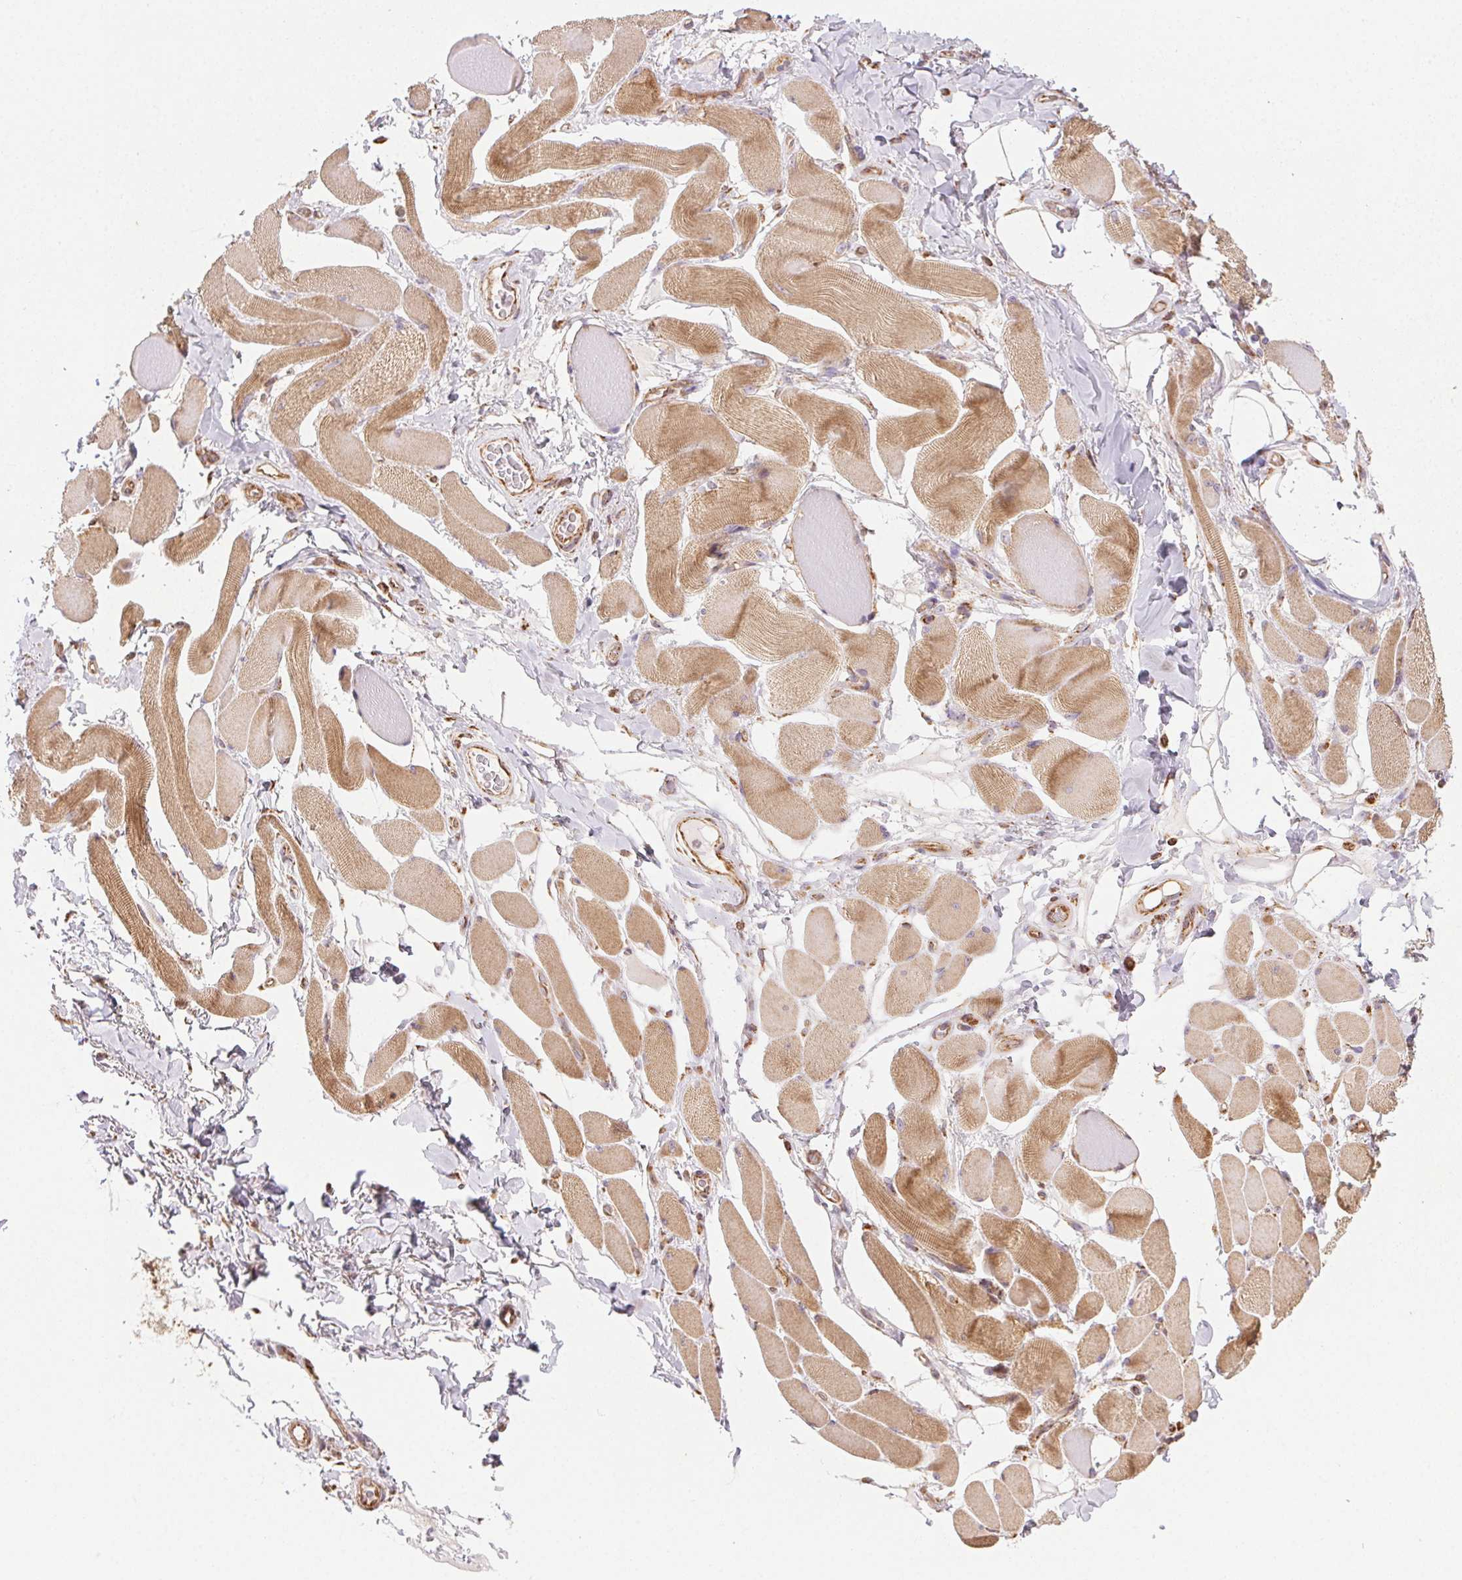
{"staining": {"intensity": "moderate", "quantity": ">75%", "location": "cytoplasmic/membranous"}, "tissue": "skeletal muscle", "cell_type": "Myocytes", "image_type": "normal", "snomed": [{"axis": "morphology", "description": "Normal tissue, NOS"}, {"axis": "topography", "description": "Skeletal muscle"}, {"axis": "topography", "description": "Anal"}, {"axis": "topography", "description": "Peripheral nerve tissue"}], "caption": "Immunohistochemical staining of benign skeletal muscle shows moderate cytoplasmic/membranous protein staining in about >75% of myocytes. The staining is performed using DAB (3,3'-diaminobenzidine) brown chromogen to label protein expression. The nuclei are counter-stained blue using hematoxylin.", "gene": "CLPB", "patient": {"sex": "male", "age": 53}}